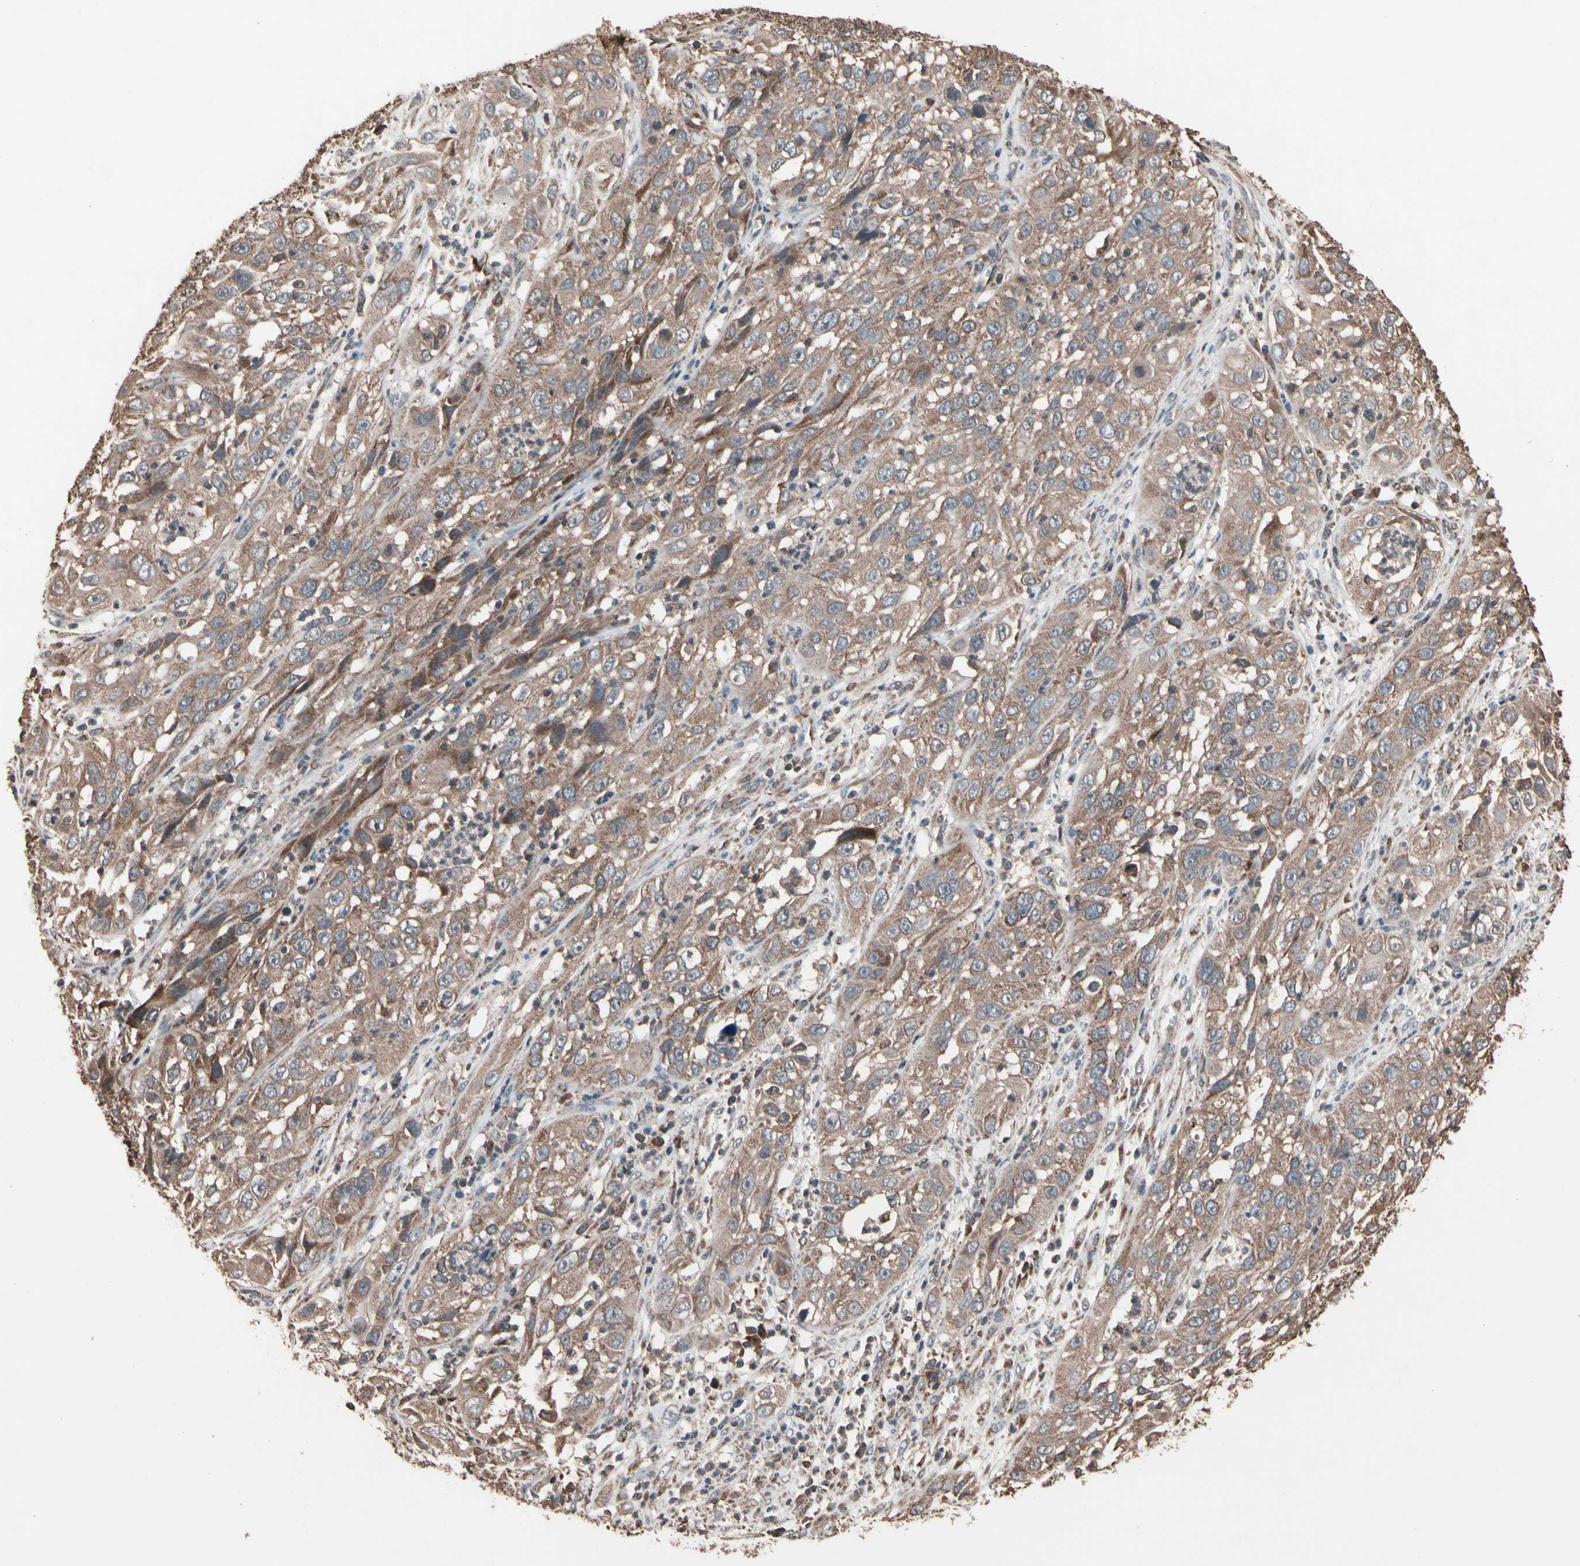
{"staining": {"intensity": "moderate", "quantity": ">75%", "location": "cytoplasmic/membranous"}, "tissue": "cervical cancer", "cell_type": "Tumor cells", "image_type": "cancer", "snomed": [{"axis": "morphology", "description": "Squamous cell carcinoma, NOS"}, {"axis": "topography", "description": "Cervix"}], "caption": "Tumor cells demonstrate medium levels of moderate cytoplasmic/membranous expression in approximately >75% of cells in cervical cancer.", "gene": "MRPL2", "patient": {"sex": "female", "age": 32}}